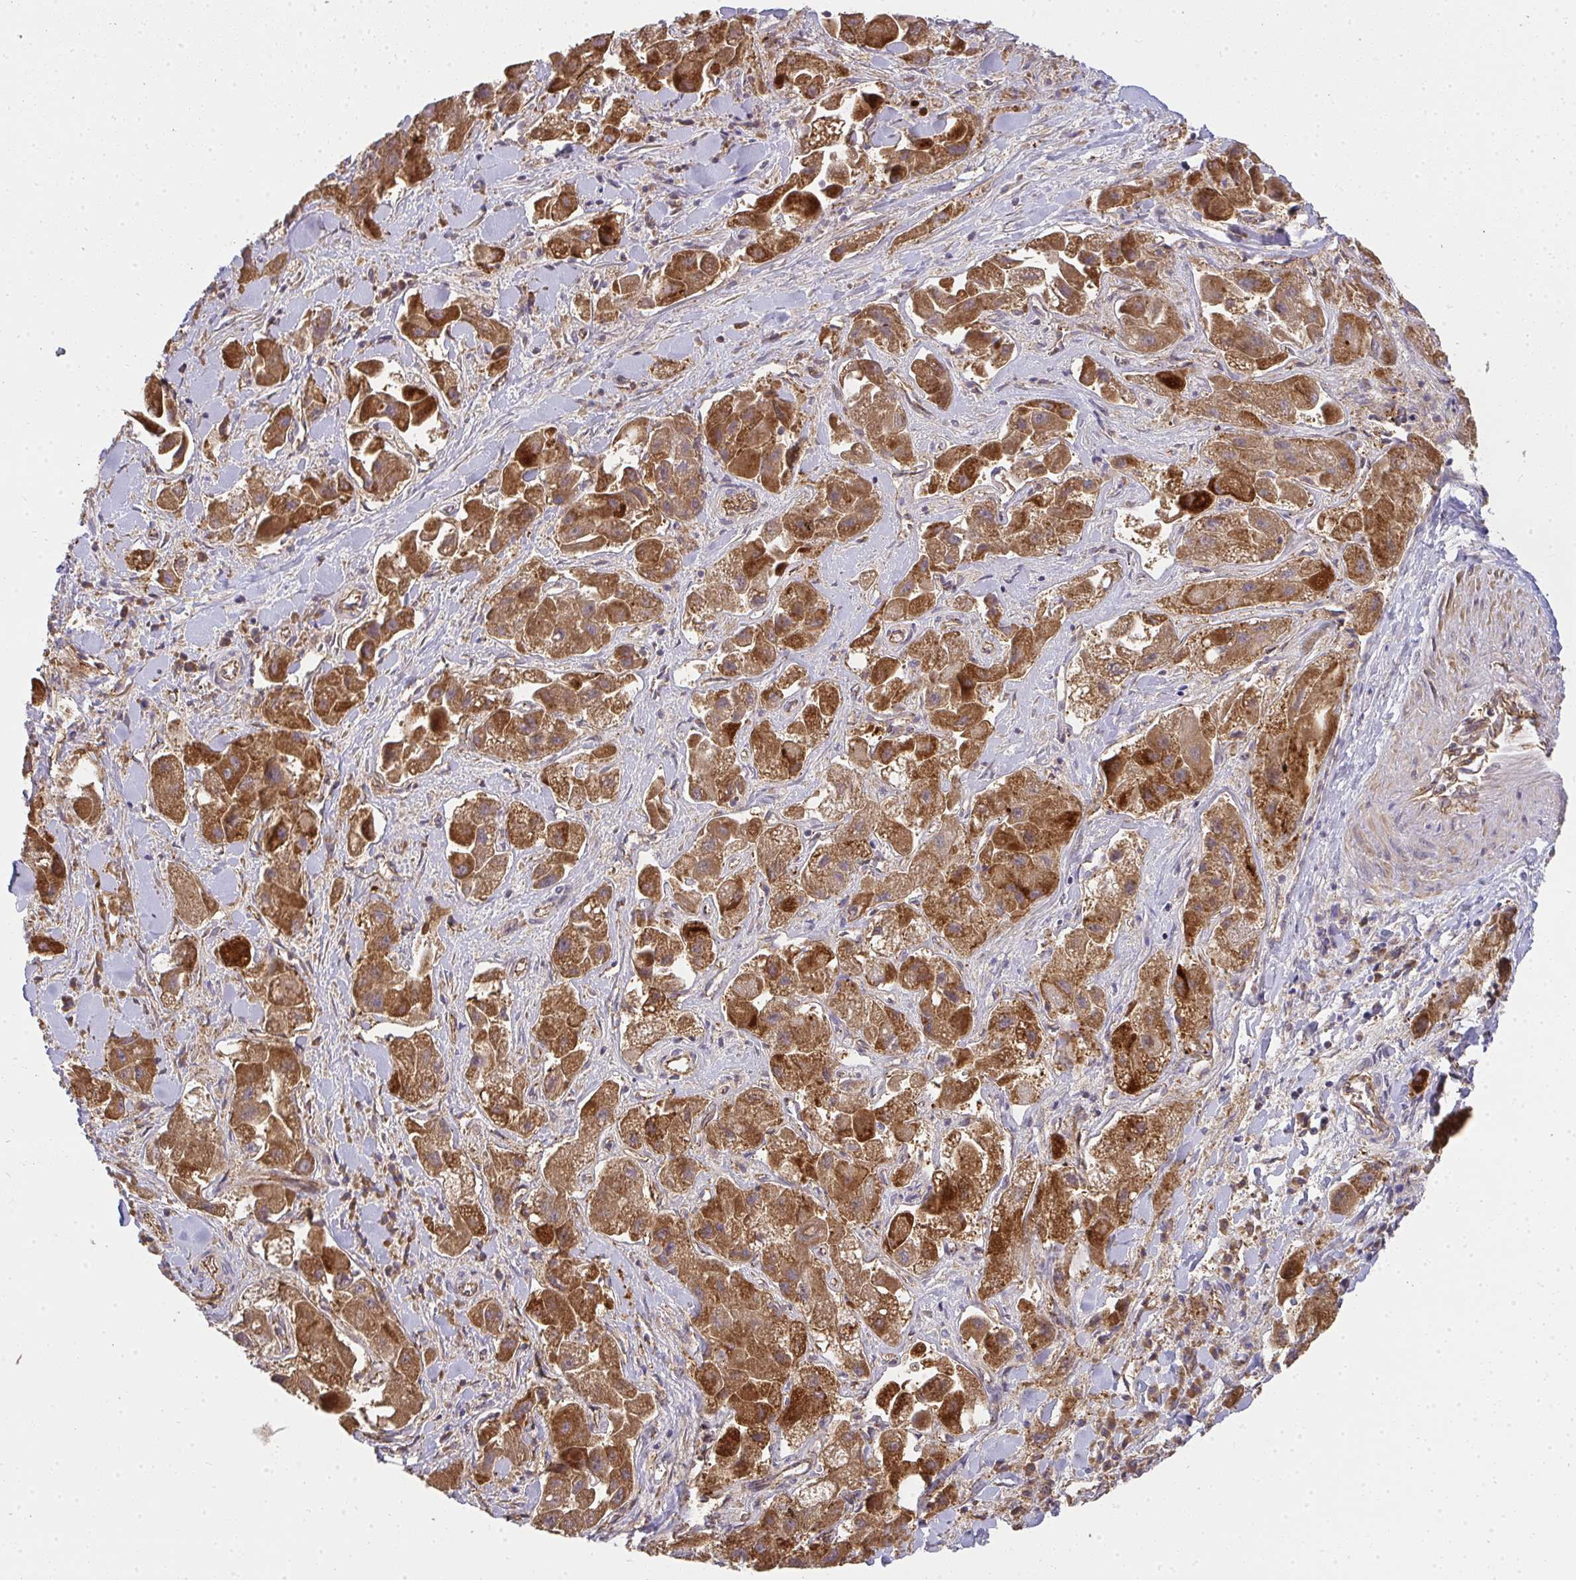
{"staining": {"intensity": "strong", "quantity": ">75%", "location": "cytoplasmic/membranous"}, "tissue": "liver cancer", "cell_type": "Tumor cells", "image_type": "cancer", "snomed": [{"axis": "morphology", "description": "Carcinoma, Hepatocellular, NOS"}, {"axis": "topography", "description": "Liver"}], "caption": "Brown immunohistochemical staining in human liver hepatocellular carcinoma reveals strong cytoplasmic/membranous expression in approximately >75% of tumor cells. Using DAB (brown) and hematoxylin (blue) stains, captured at high magnification using brightfield microscopy.", "gene": "B4GALT6", "patient": {"sex": "male", "age": 24}}